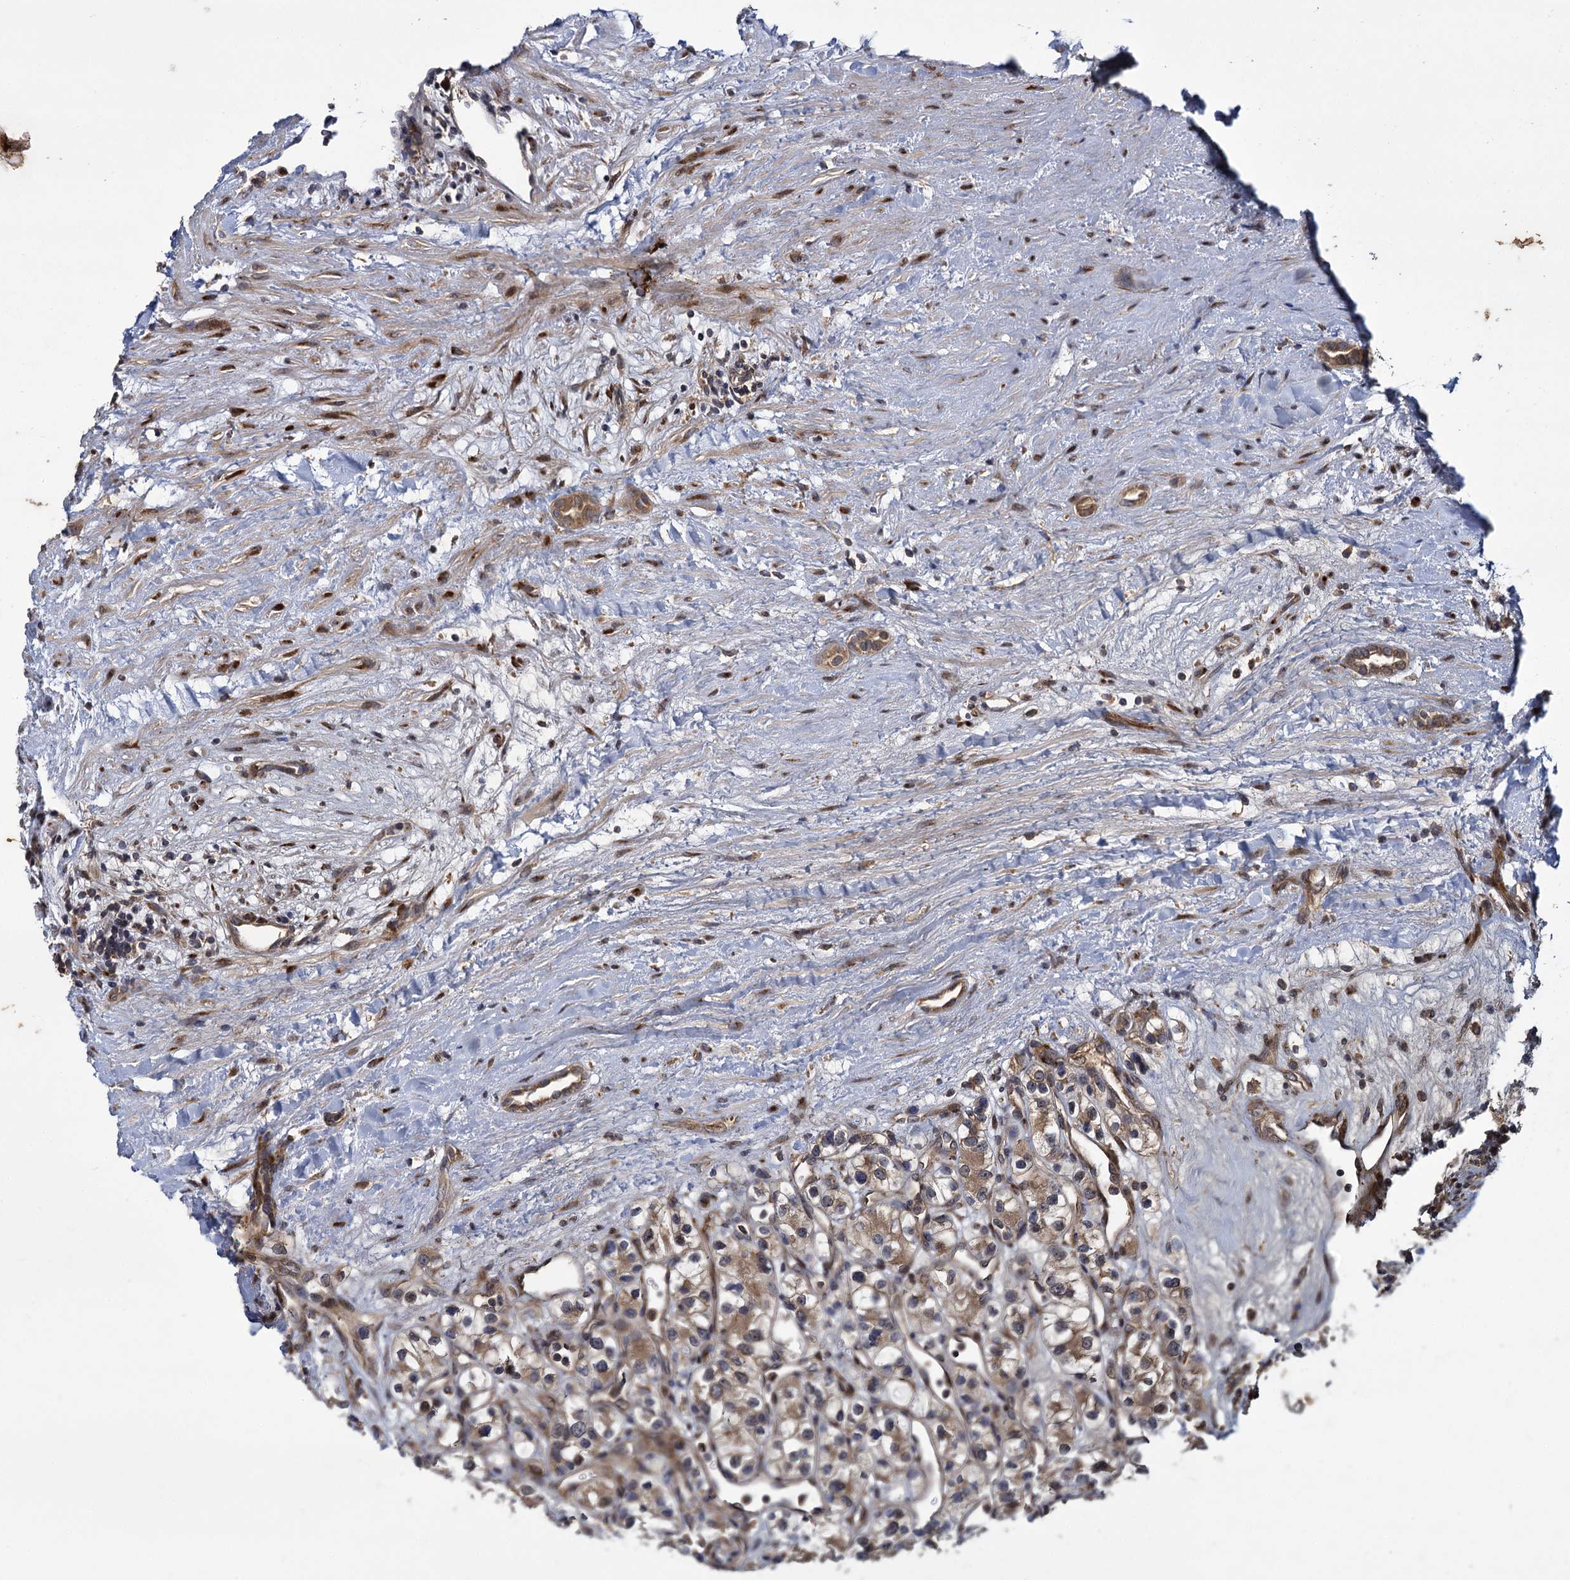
{"staining": {"intensity": "weak", "quantity": "25%-75%", "location": "cytoplasmic/membranous"}, "tissue": "renal cancer", "cell_type": "Tumor cells", "image_type": "cancer", "snomed": [{"axis": "morphology", "description": "Adenocarcinoma, NOS"}, {"axis": "topography", "description": "Kidney"}], "caption": "Protein expression by immunohistochemistry (IHC) reveals weak cytoplasmic/membranous expression in about 25%-75% of tumor cells in adenocarcinoma (renal).", "gene": "INPPL1", "patient": {"sex": "female", "age": 57}}